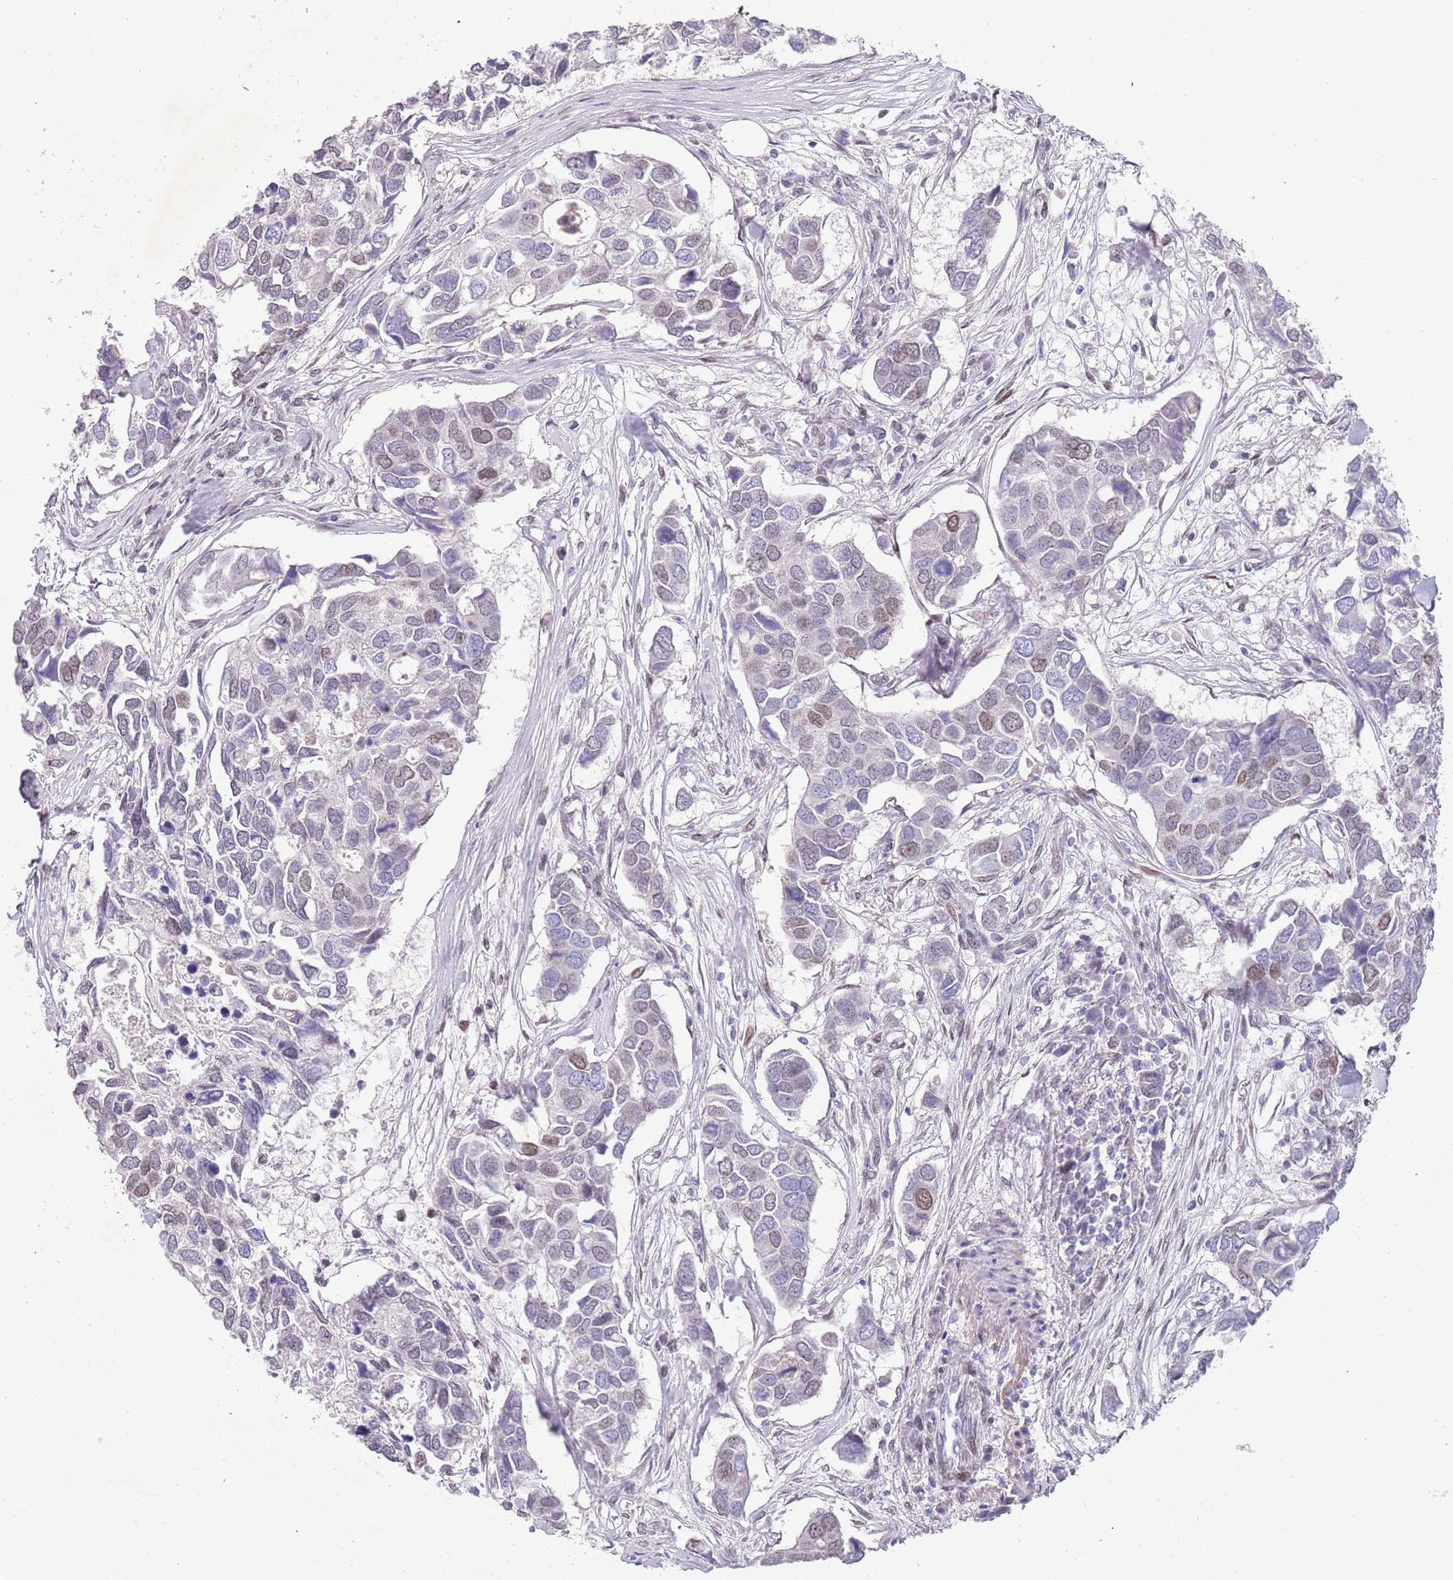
{"staining": {"intensity": "weak", "quantity": "<25%", "location": "nuclear"}, "tissue": "breast cancer", "cell_type": "Tumor cells", "image_type": "cancer", "snomed": [{"axis": "morphology", "description": "Duct carcinoma"}, {"axis": "topography", "description": "Breast"}], "caption": "Invasive ductal carcinoma (breast) was stained to show a protein in brown. There is no significant expression in tumor cells.", "gene": "KLHDC2", "patient": {"sex": "female", "age": 83}}